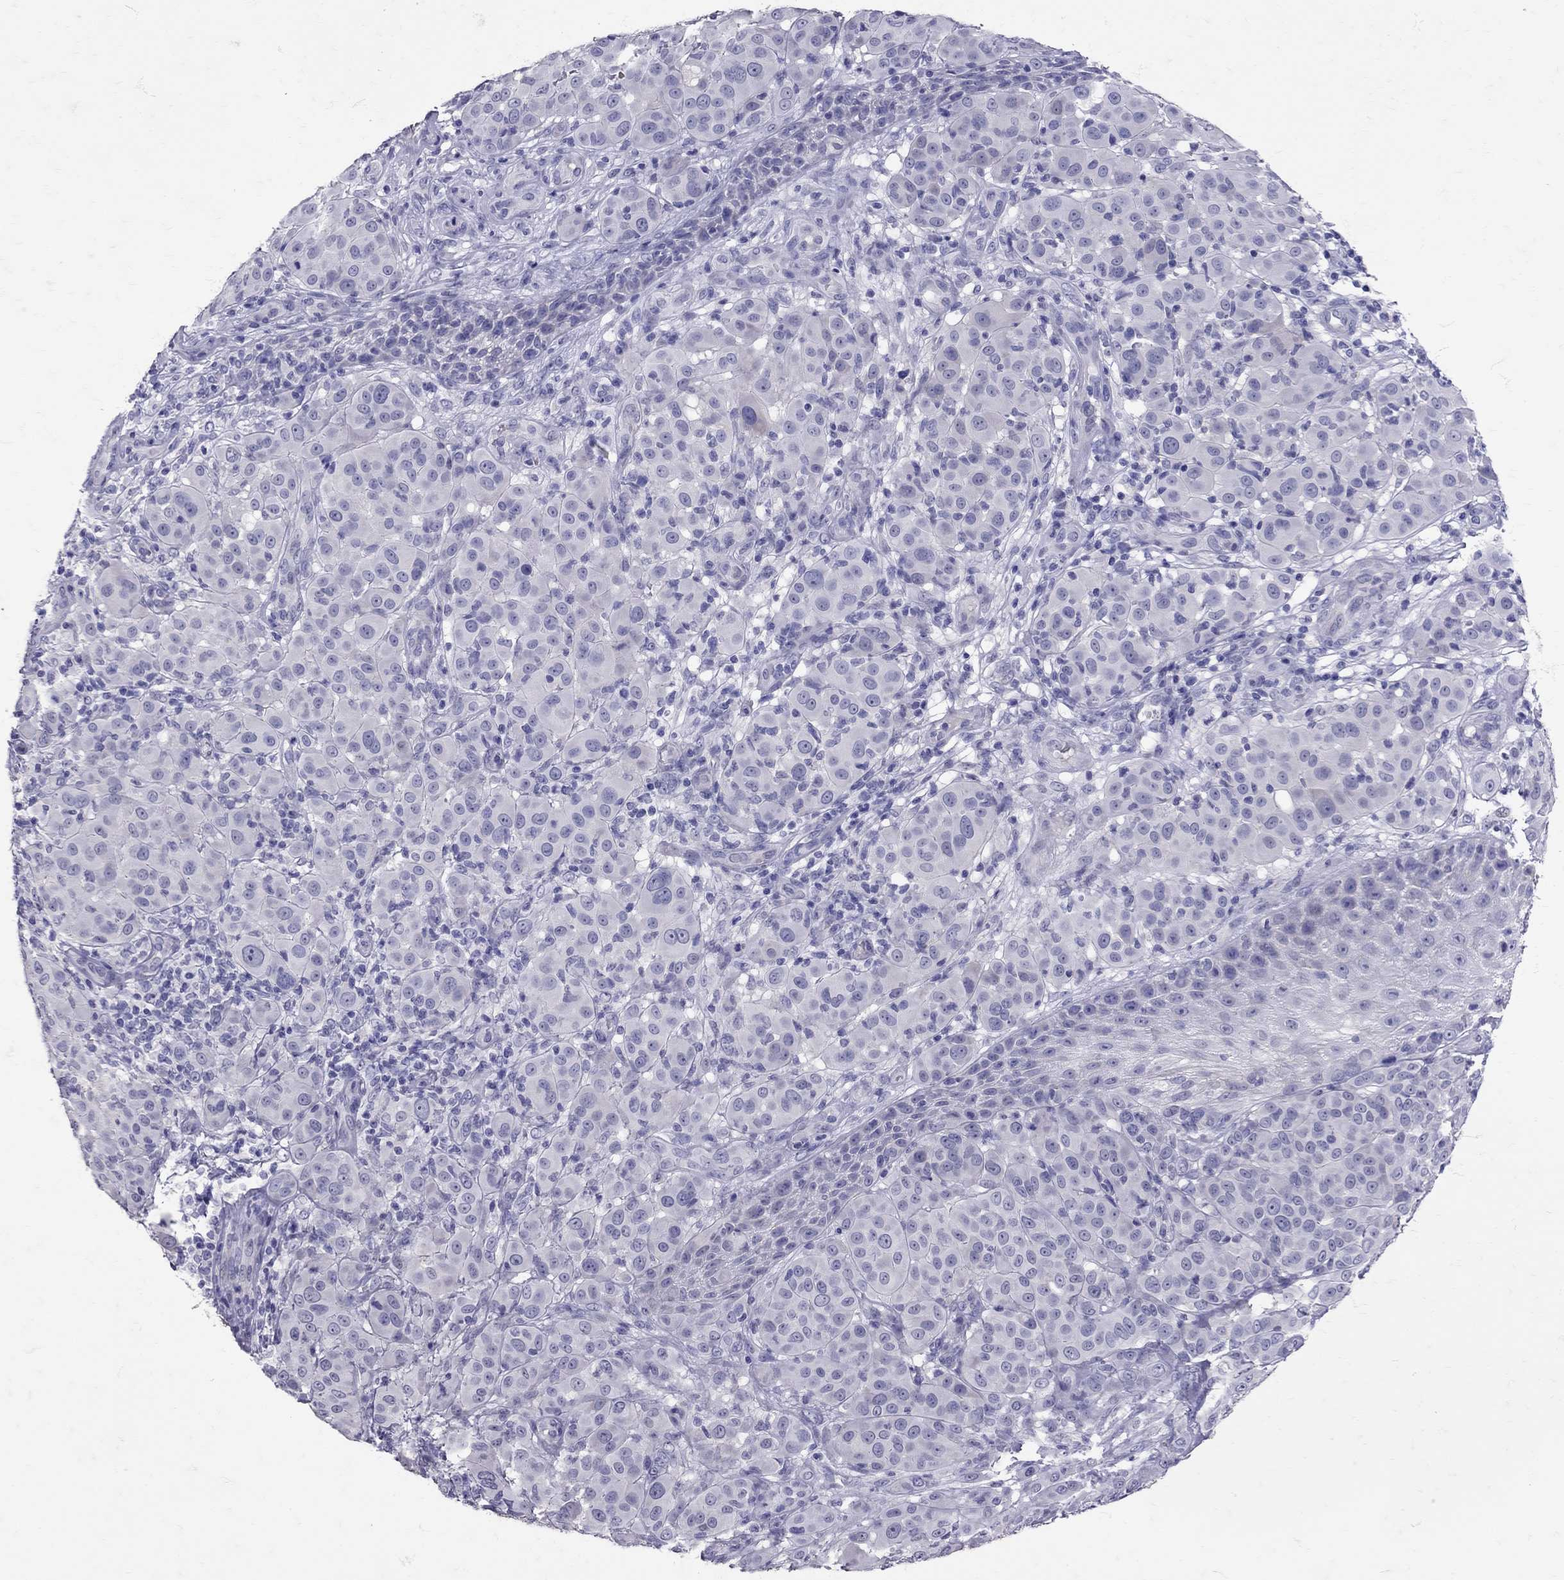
{"staining": {"intensity": "negative", "quantity": "none", "location": "none"}, "tissue": "melanoma", "cell_type": "Tumor cells", "image_type": "cancer", "snomed": [{"axis": "morphology", "description": "Malignant melanoma, NOS"}, {"axis": "topography", "description": "Skin"}], "caption": "A high-resolution micrograph shows IHC staining of melanoma, which displays no significant expression in tumor cells. (Immunohistochemistry (ihc), brightfield microscopy, high magnification).", "gene": "SST", "patient": {"sex": "female", "age": 87}}